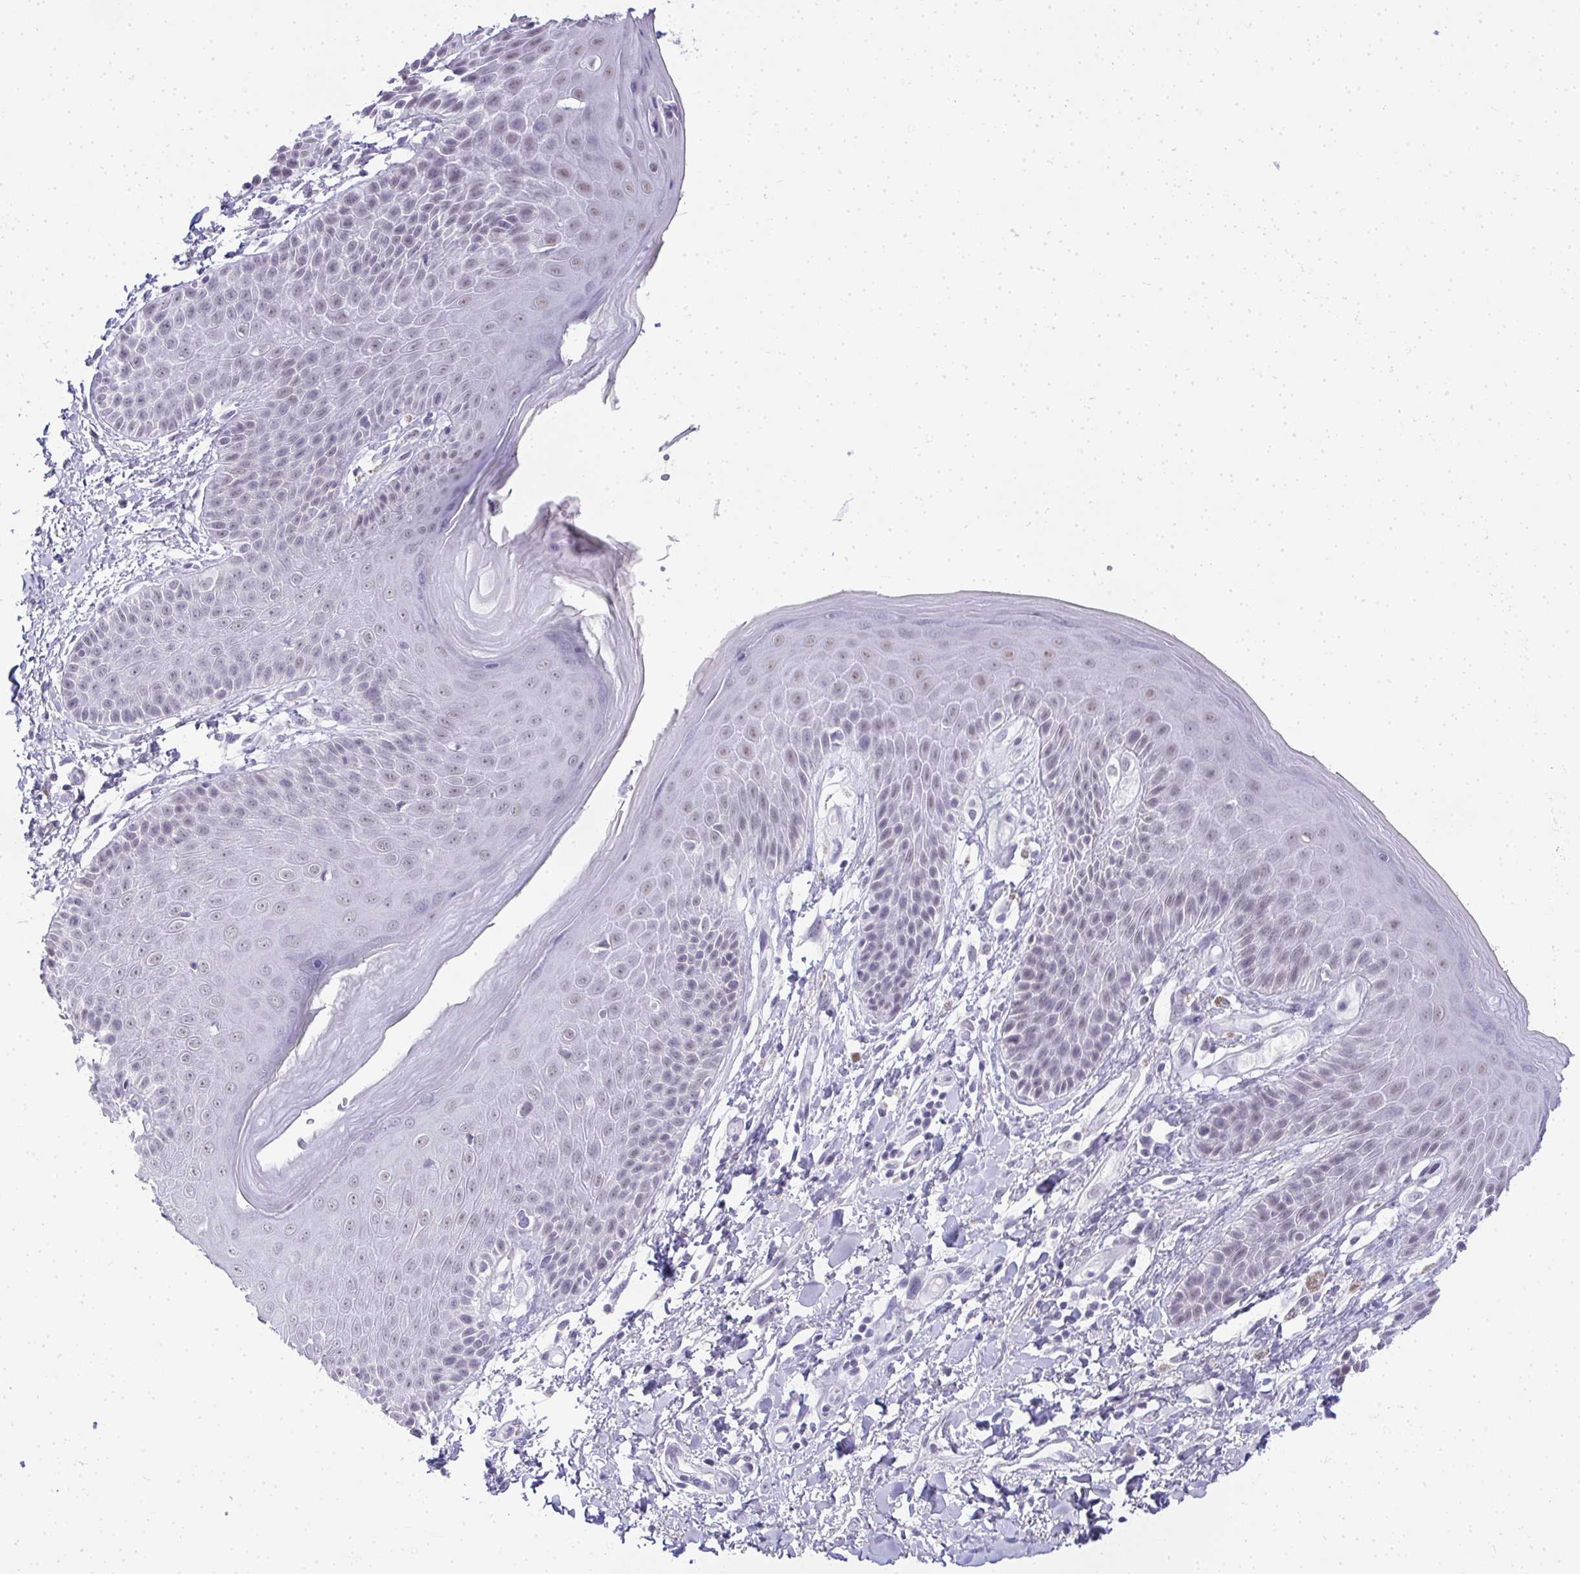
{"staining": {"intensity": "weak", "quantity": "25%-75%", "location": "nuclear"}, "tissue": "skin", "cell_type": "Epidermal cells", "image_type": "normal", "snomed": [{"axis": "morphology", "description": "Normal tissue, NOS"}, {"axis": "topography", "description": "Anal"}, {"axis": "topography", "description": "Peripheral nerve tissue"}], "caption": "The photomicrograph demonstrates immunohistochemical staining of unremarkable skin. There is weak nuclear staining is present in approximately 25%-75% of epidermal cells.", "gene": "PLA2G1B", "patient": {"sex": "male", "age": 51}}